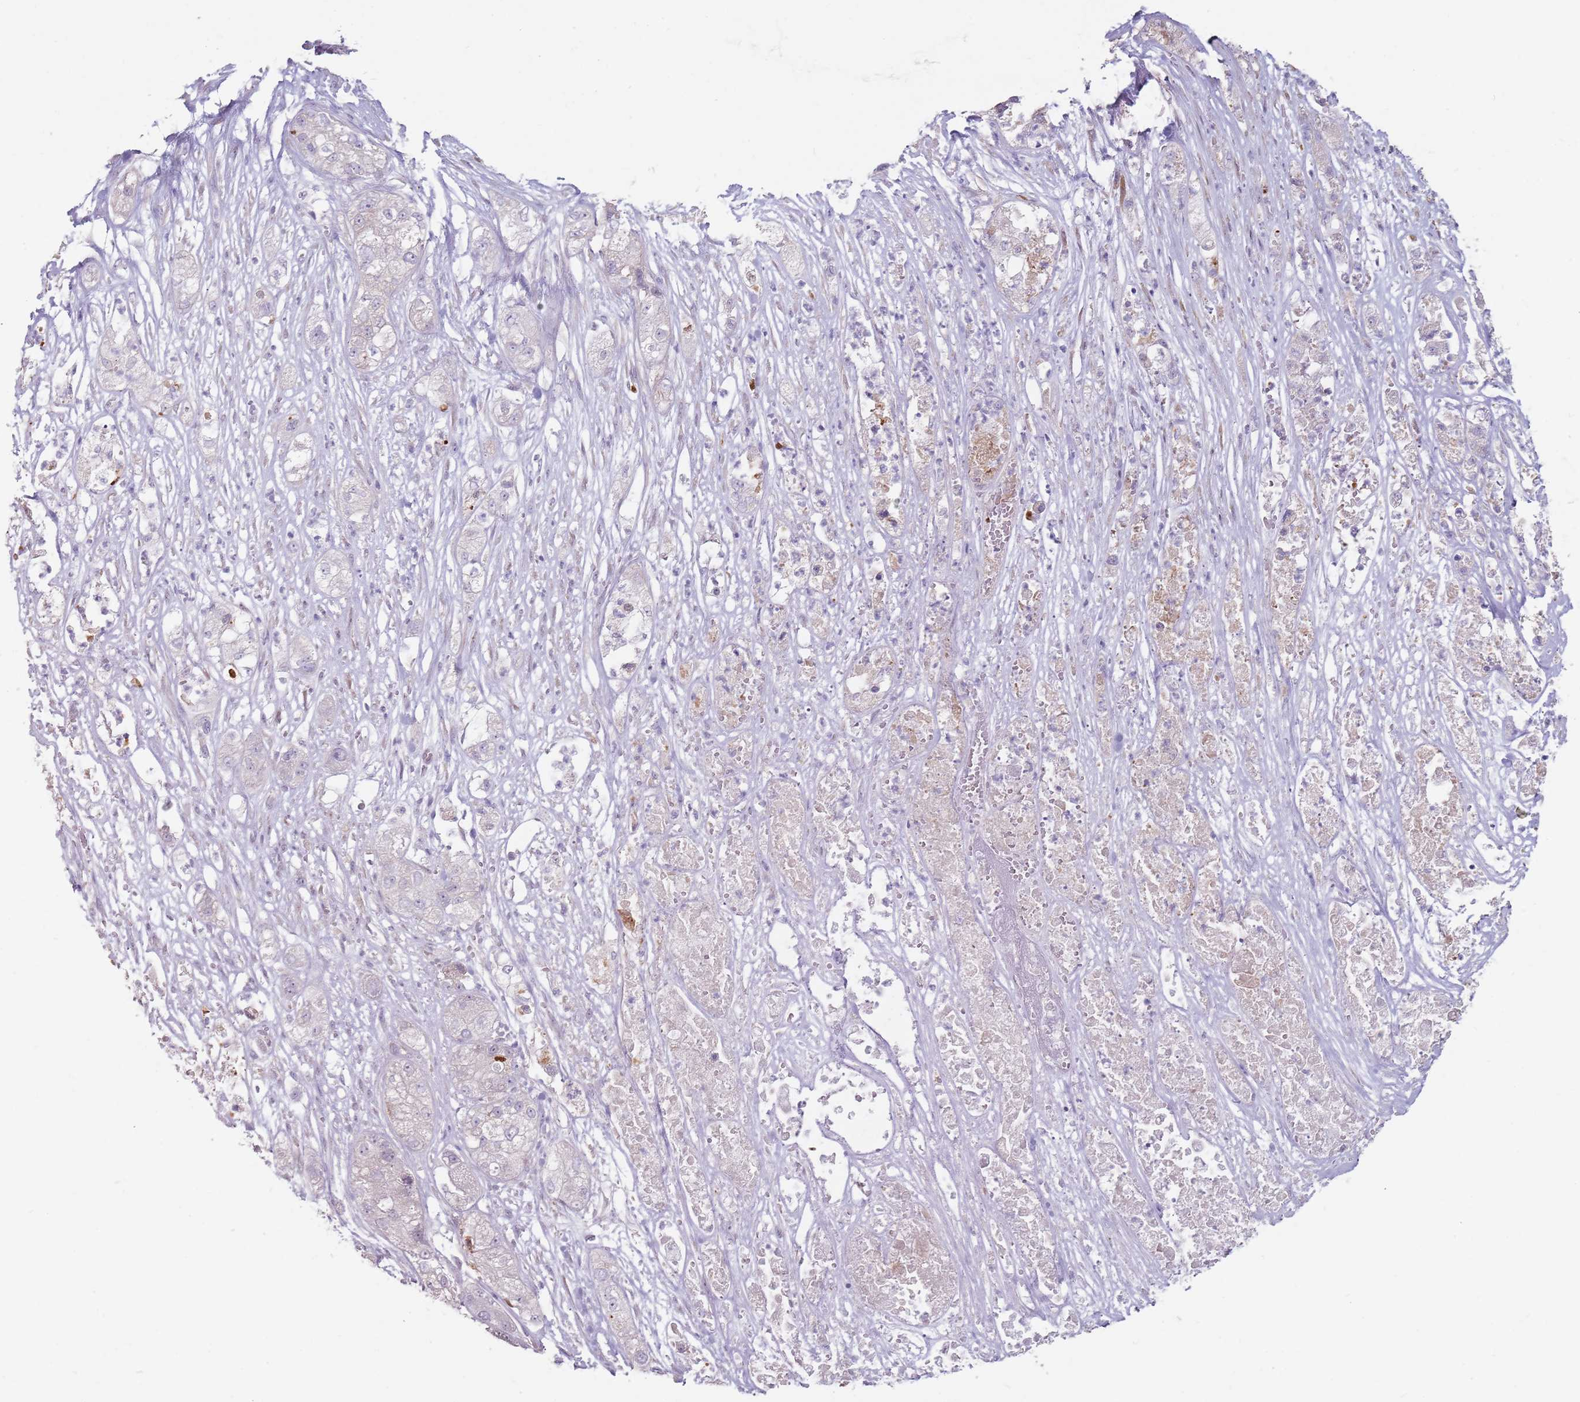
{"staining": {"intensity": "negative", "quantity": "none", "location": "none"}, "tissue": "pancreatic cancer", "cell_type": "Tumor cells", "image_type": "cancer", "snomed": [{"axis": "morphology", "description": "Adenocarcinoma, NOS"}, {"axis": "topography", "description": "Pancreas"}], "caption": "Immunohistochemistry (IHC) of human pancreatic cancer reveals no staining in tumor cells.", "gene": "DXO", "patient": {"sex": "female", "age": 78}}